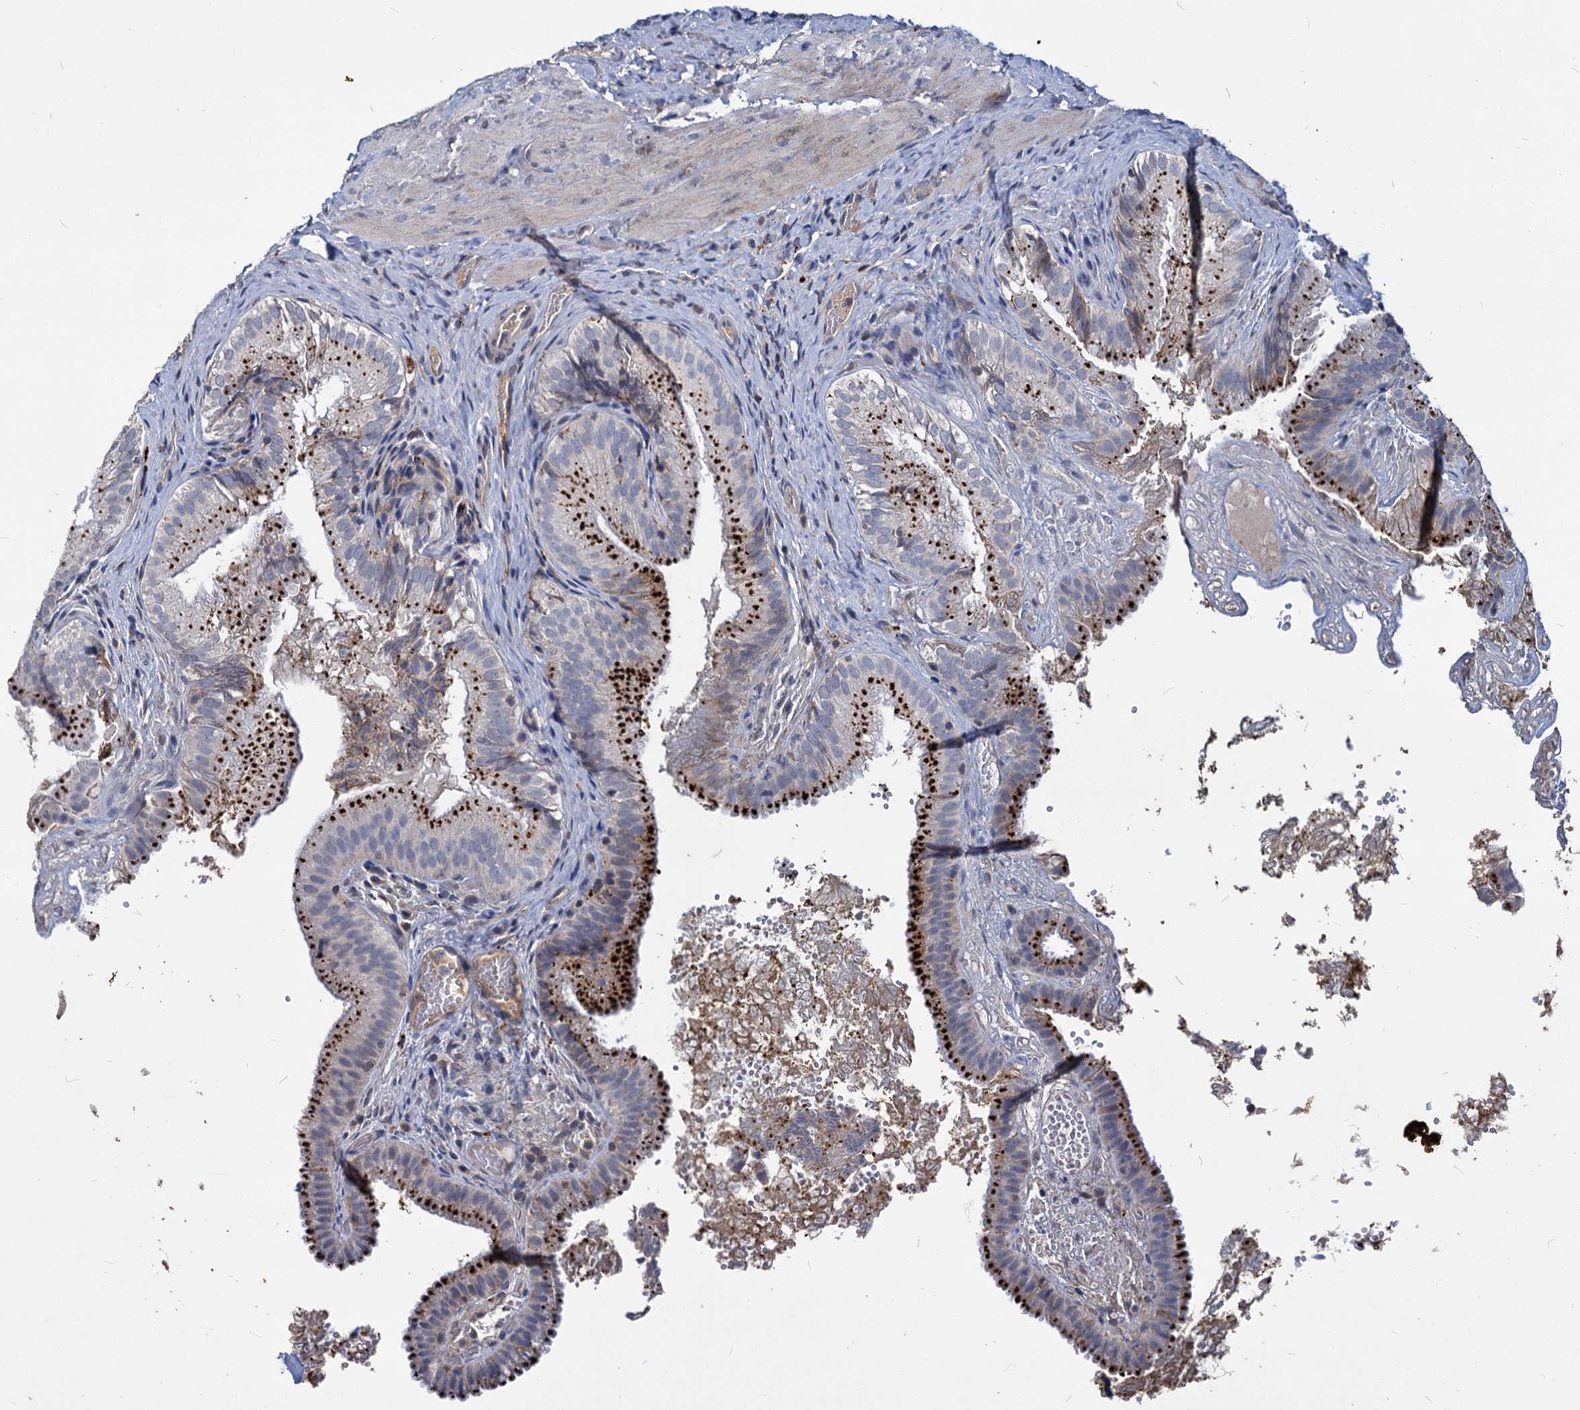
{"staining": {"intensity": "strong", "quantity": ">75%", "location": "cytoplasmic/membranous"}, "tissue": "gallbladder", "cell_type": "Glandular cells", "image_type": "normal", "snomed": [{"axis": "morphology", "description": "Normal tissue, NOS"}, {"axis": "topography", "description": "Gallbladder"}], "caption": "An immunohistochemistry (IHC) image of benign tissue is shown. Protein staining in brown labels strong cytoplasmic/membranous positivity in gallbladder within glandular cells. The protein is shown in brown color, while the nuclei are stained blue.", "gene": "C11orf86", "patient": {"sex": "female", "age": 30}}